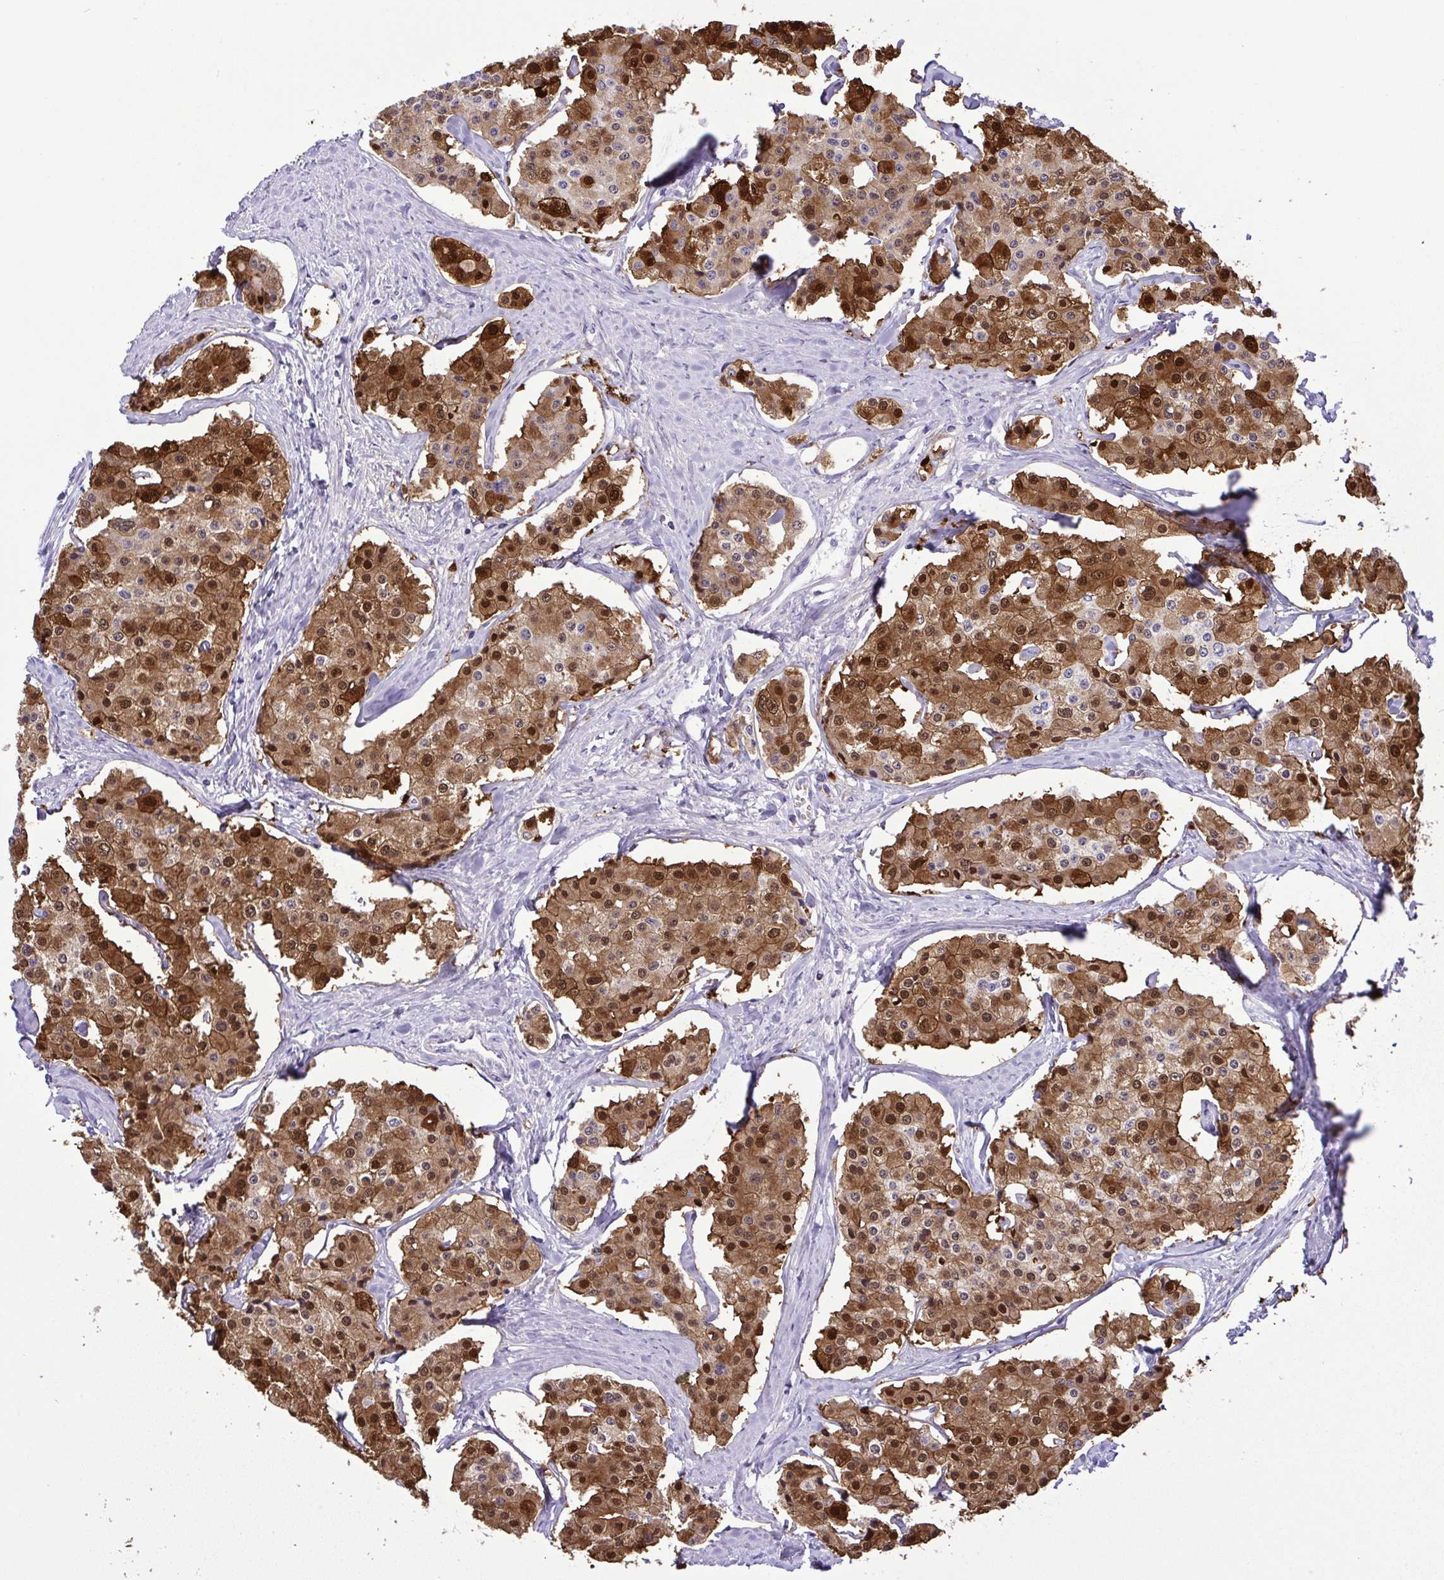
{"staining": {"intensity": "strong", "quantity": "25%-75%", "location": "cytoplasmic/membranous,nuclear"}, "tissue": "carcinoid", "cell_type": "Tumor cells", "image_type": "cancer", "snomed": [{"axis": "morphology", "description": "Carcinoid, malignant, NOS"}, {"axis": "topography", "description": "Small intestine"}], "caption": "Protein staining of carcinoid tissue displays strong cytoplasmic/membranous and nuclear staining in approximately 25%-75% of tumor cells.", "gene": "ST8SIA2", "patient": {"sex": "female", "age": 65}}